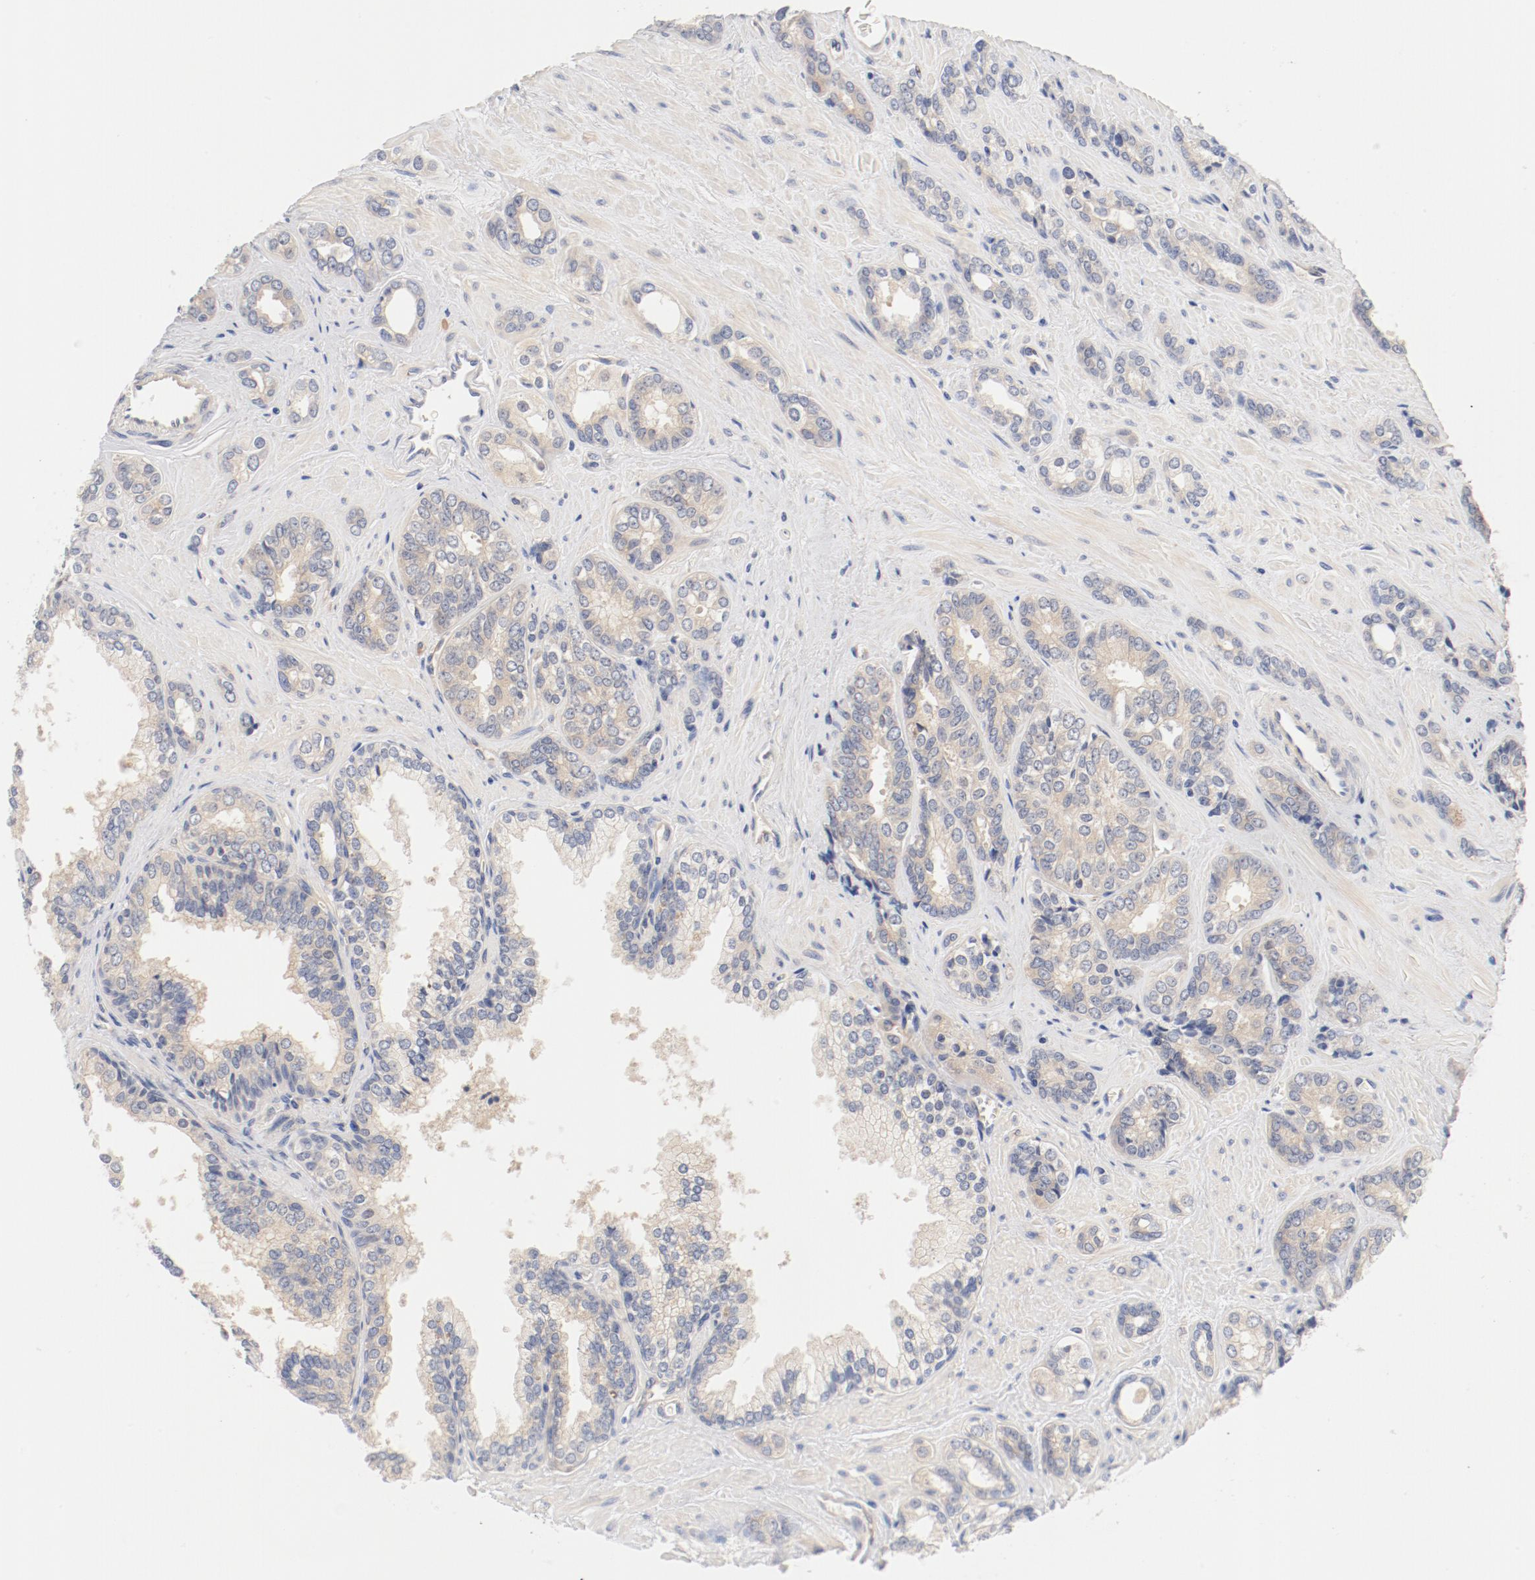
{"staining": {"intensity": "weak", "quantity": "25%-75%", "location": "cytoplasmic/membranous"}, "tissue": "prostate cancer", "cell_type": "Tumor cells", "image_type": "cancer", "snomed": [{"axis": "morphology", "description": "Adenocarcinoma, High grade"}, {"axis": "topography", "description": "Prostate"}], "caption": "High-grade adenocarcinoma (prostate) stained for a protein (brown) reveals weak cytoplasmic/membranous positive expression in about 25%-75% of tumor cells.", "gene": "DYNC1H1", "patient": {"sex": "male", "age": 67}}